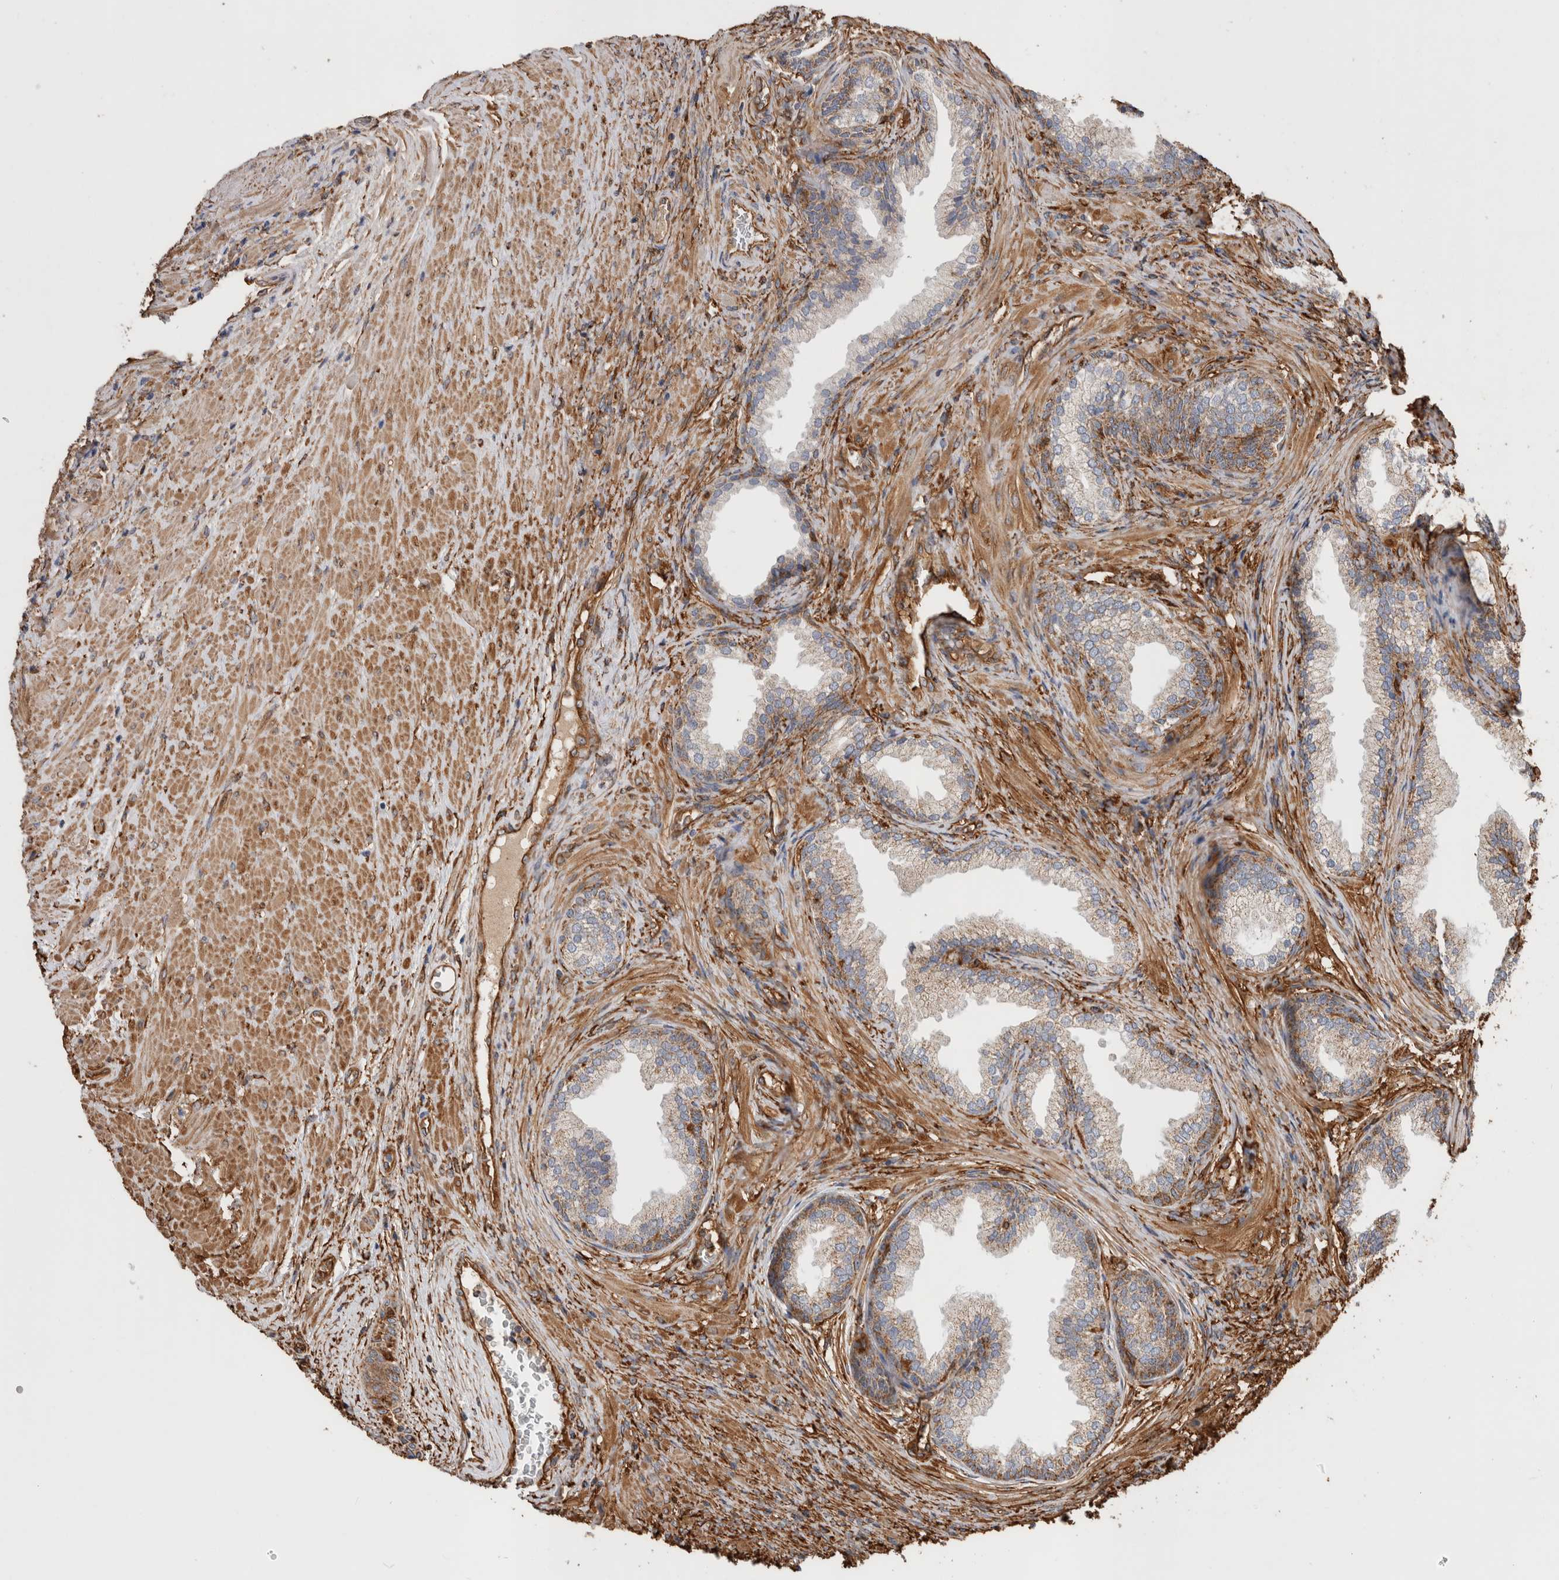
{"staining": {"intensity": "moderate", "quantity": "25%-75%", "location": "cytoplasmic/membranous"}, "tissue": "prostate", "cell_type": "Glandular cells", "image_type": "normal", "snomed": [{"axis": "morphology", "description": "Normal tissue, NOS"}, {"axis": "topography", "description": "Prostate"}], "caption": "DAB (3,3'-diaminobenzidine) immunohistochemical staining of benign prostate exhibits moderate cytoplasmic/membranous protein staining in approximately 25%-75% of glandular cells. The protein of interest is stained brown, and the nuclei are stained in blue (DAB IHC with brightfield microscopy, high magnification).", "gene": "ZNF397", "patient": {"sex": "male", "age": 76}}